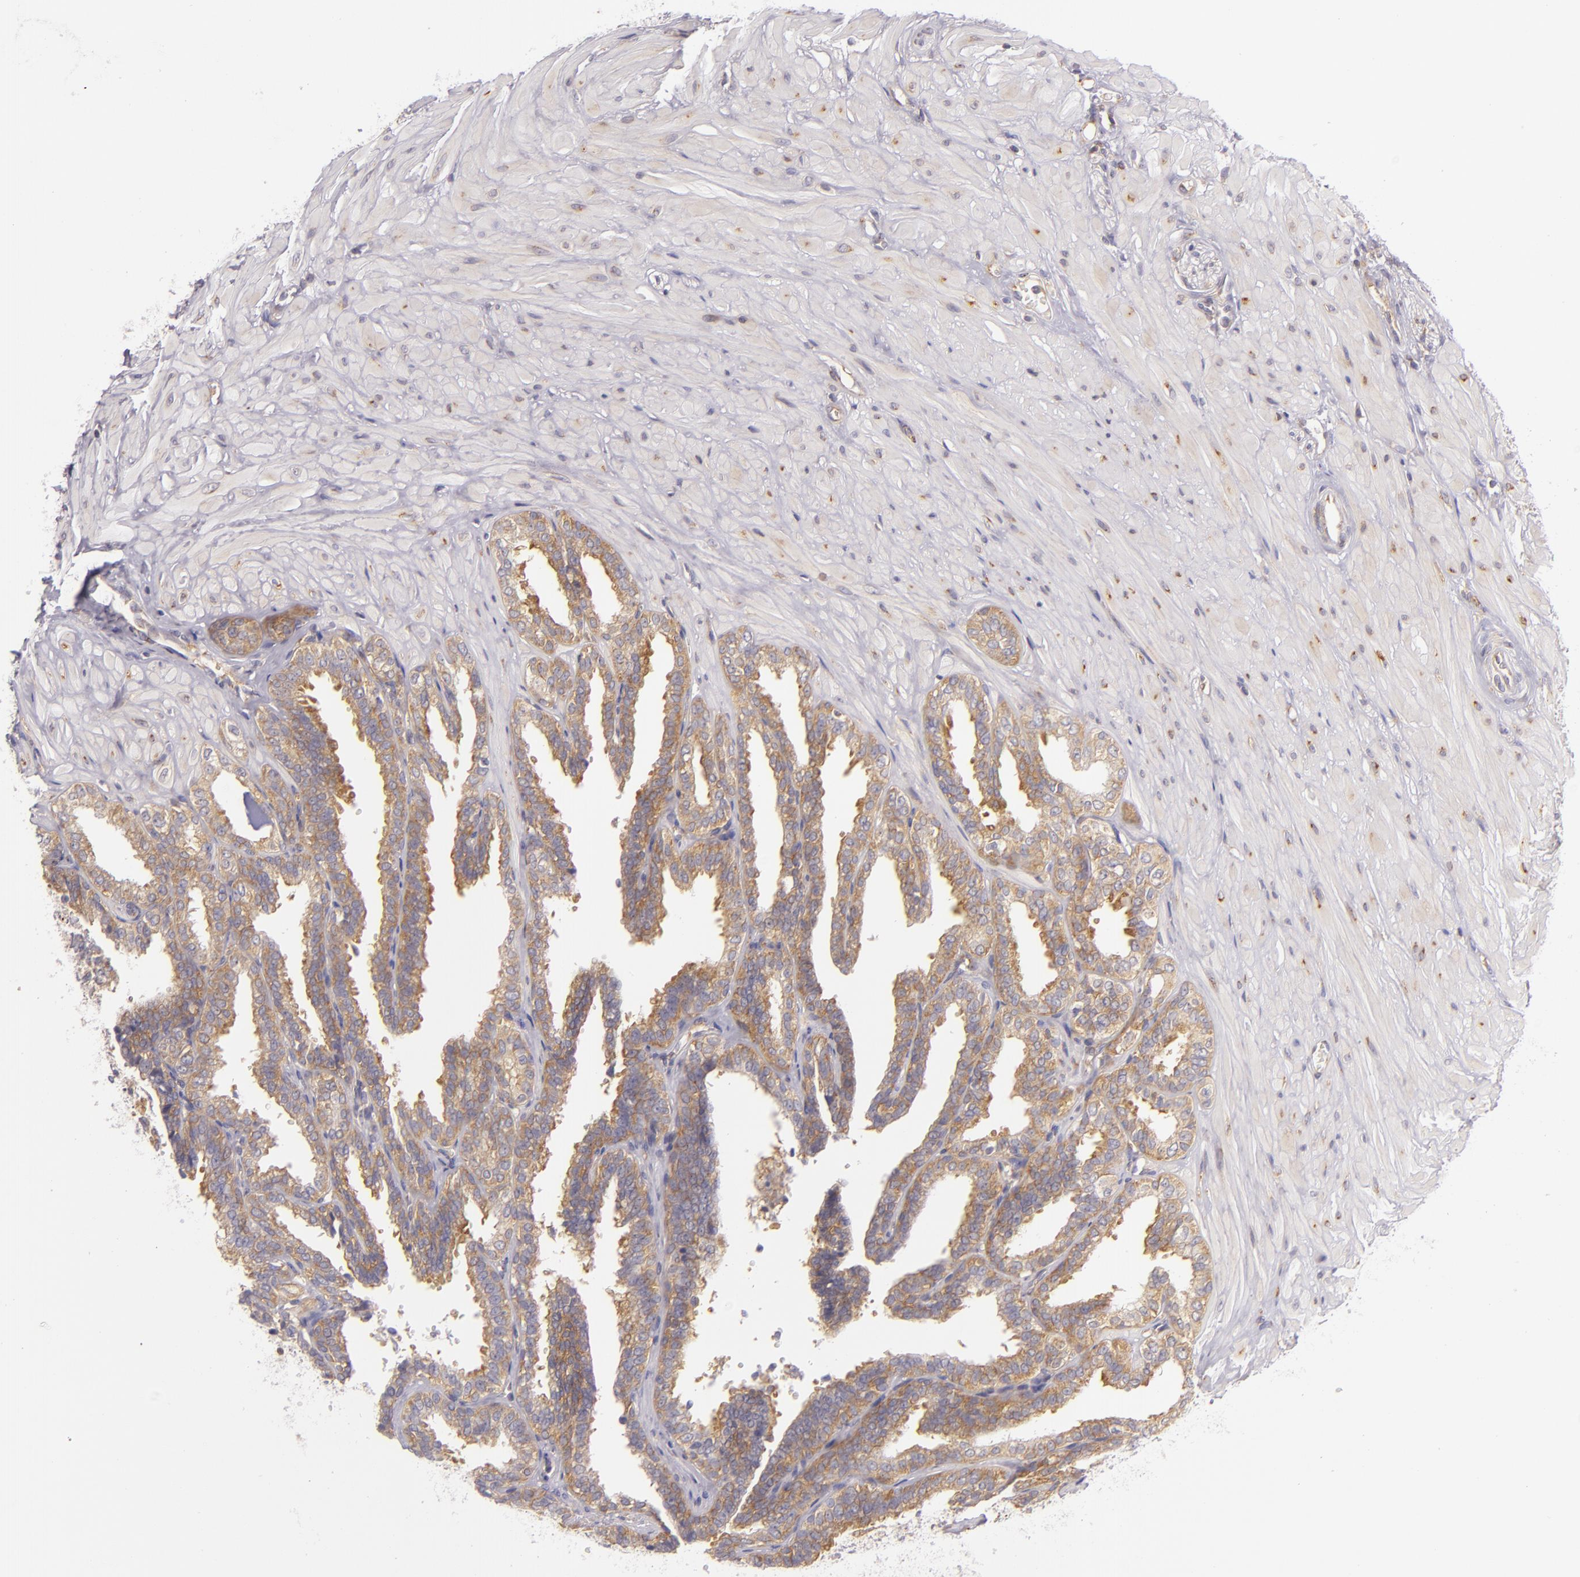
{"staining": {"intensity": "weak", "quantity": ">75%", "location": "cytoplasmic/membranous"}, "tissue": "seminal vesicle", "cell_type": "Glandular cells", "image_type": "normal", "snomed": [{"axis": "morphology", "description": "Normal tissue, NOS"}, {"axis": "topography", "description": "Seminal veicle"}], "caption": "Unremarkable seminal vesicle was stained to show a protein in brown. There is low levels of weak cytoplasmic/membranous expression in about >75% of glandular cells. (DAB (3,3'-diaminobenzidine) = brown stain, brightfield microscopy at high magnification).", "gene": "UPF3B", "patient": {"sex": "male", "age": 26}}